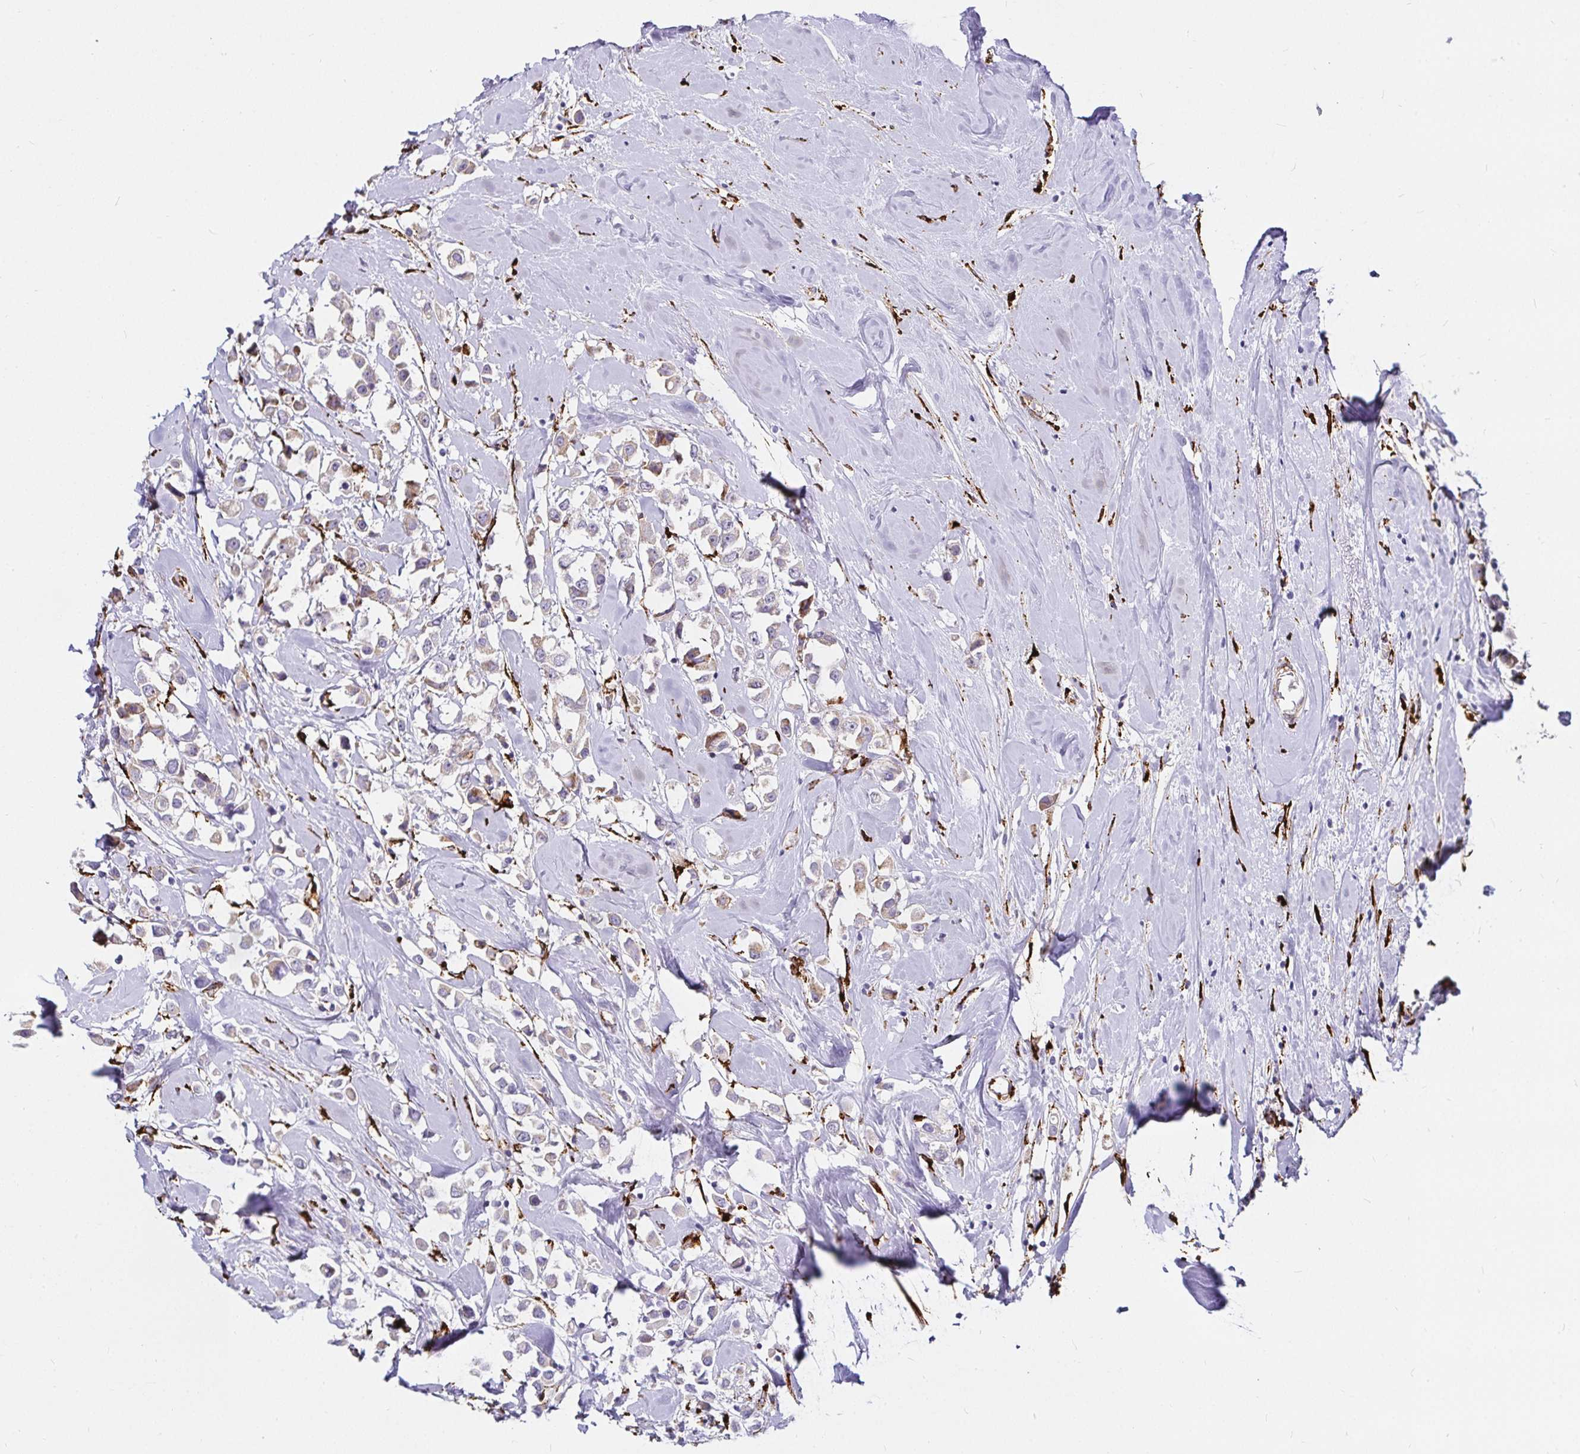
{"staining": {"intensity": "moderate", "quantity": "25%-75%", "location": "cytoplasmic/membranous"}, "tissue": "breast cancer", "cell_type": "Tumor cells", "image_type": "cancer", "snomed": [{"axis": "morphology", "description": "Duct carcinoma"}, {"axis": "topography", "description": "Breast"}], "caption": "This is a histology image of IHC staining of intraductal carcinoma (breast), which shows moderate positivity in the cytoplasmic/membranous of tumor cells.", "gene": "P4HA2", "patient": {"sex": "female", "age": 61}}